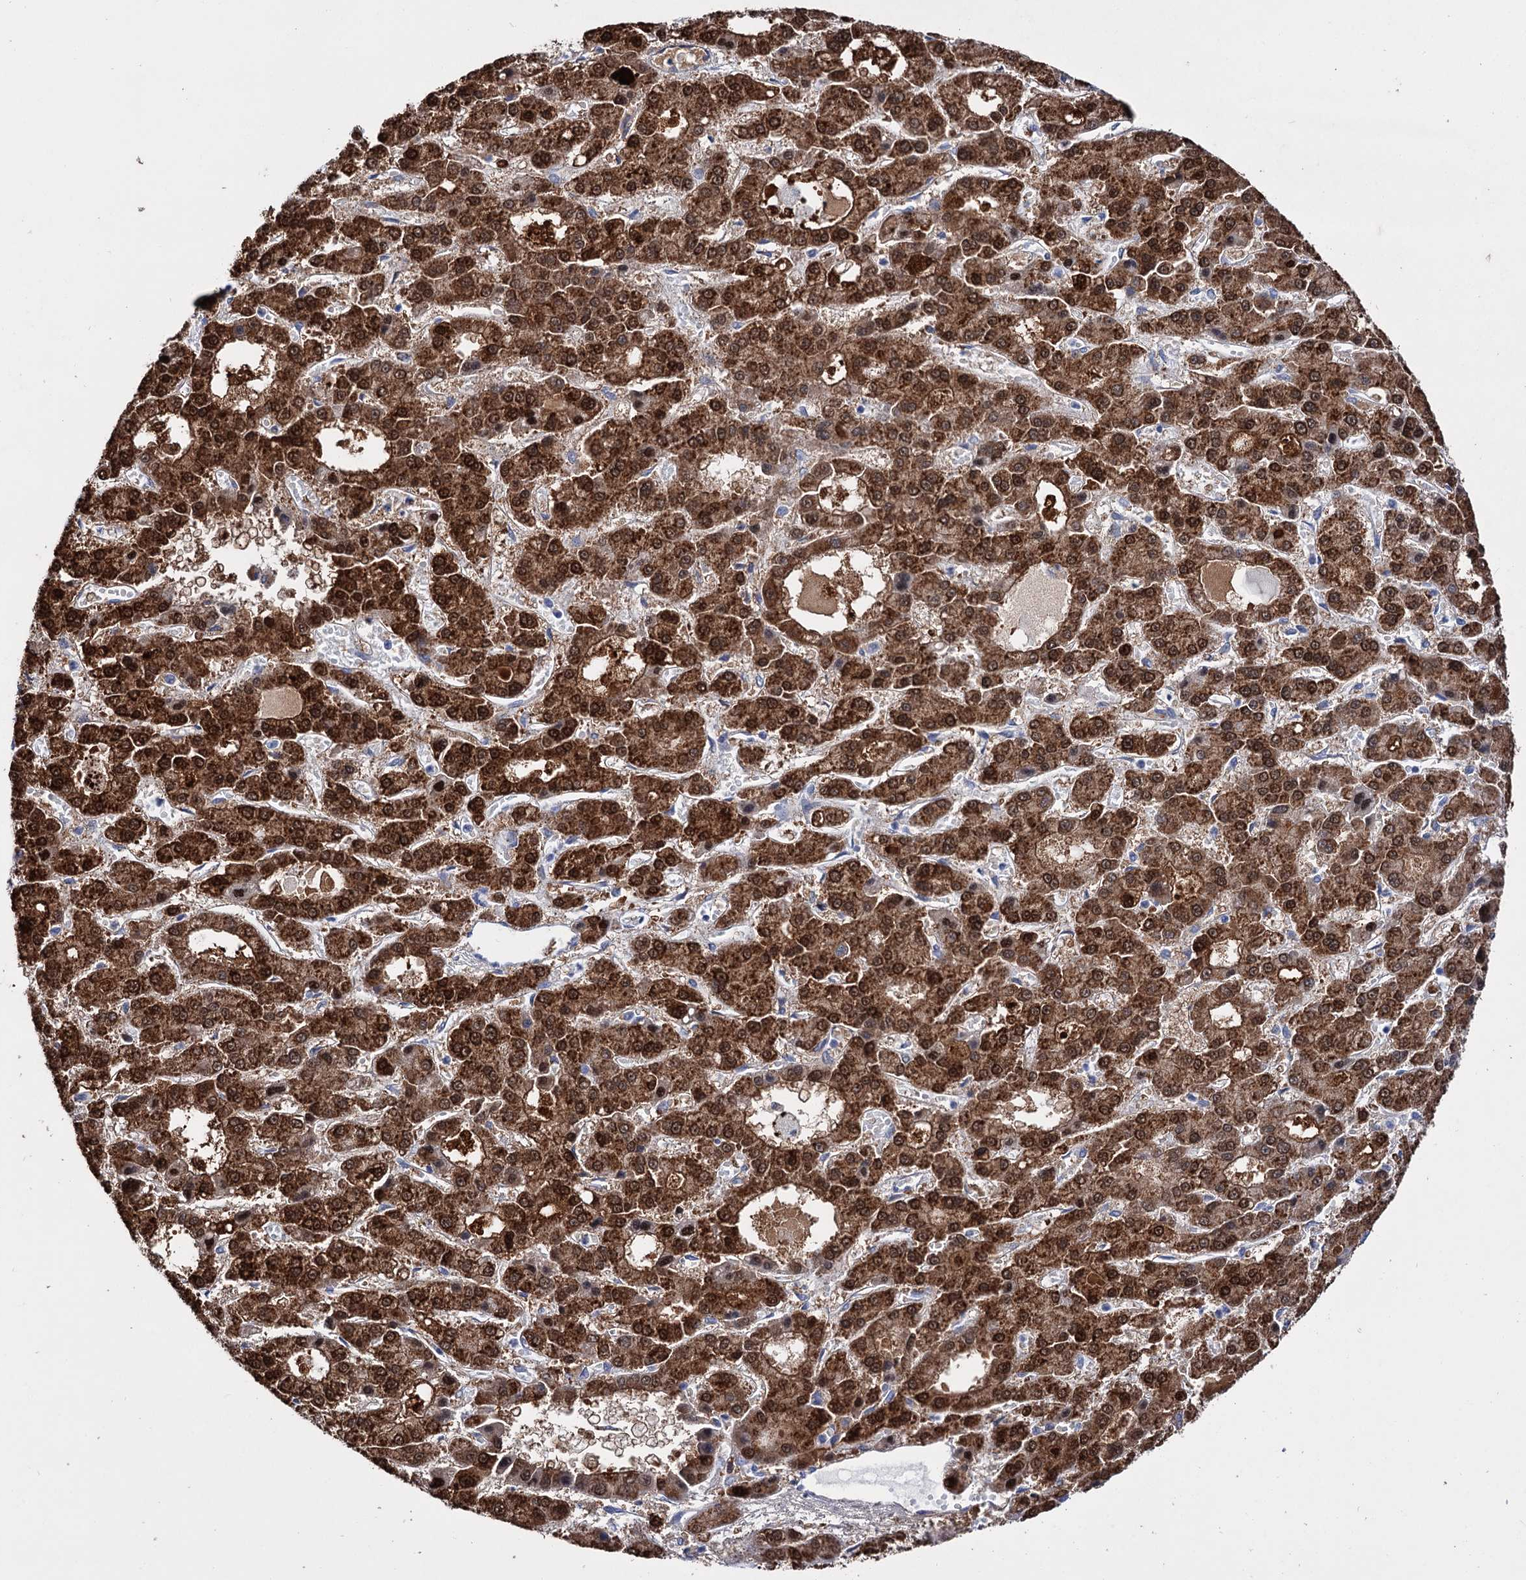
{"staining": {"intensity": "strong", "quantity": ">75%", "location": "cytoplasmic/membranous,nuclear"}, "tissue": "liver cancer", "cell_type": "Tumor cells", "image_type": "cancer", "snomed": [{"axis": "morphology", "description": "Carcinoma, Hepatocellular, NOS"}, {"axis": "topography", "description": "Liver"}], "caption": "Tumor cells demonstrate high levels of strong cytoplasmic/membranous and nuclear expression in approximately >75% of cells in human liver cancer.", "gene": "LYZL4", "patient": {"sex": "male", "age": 70}}